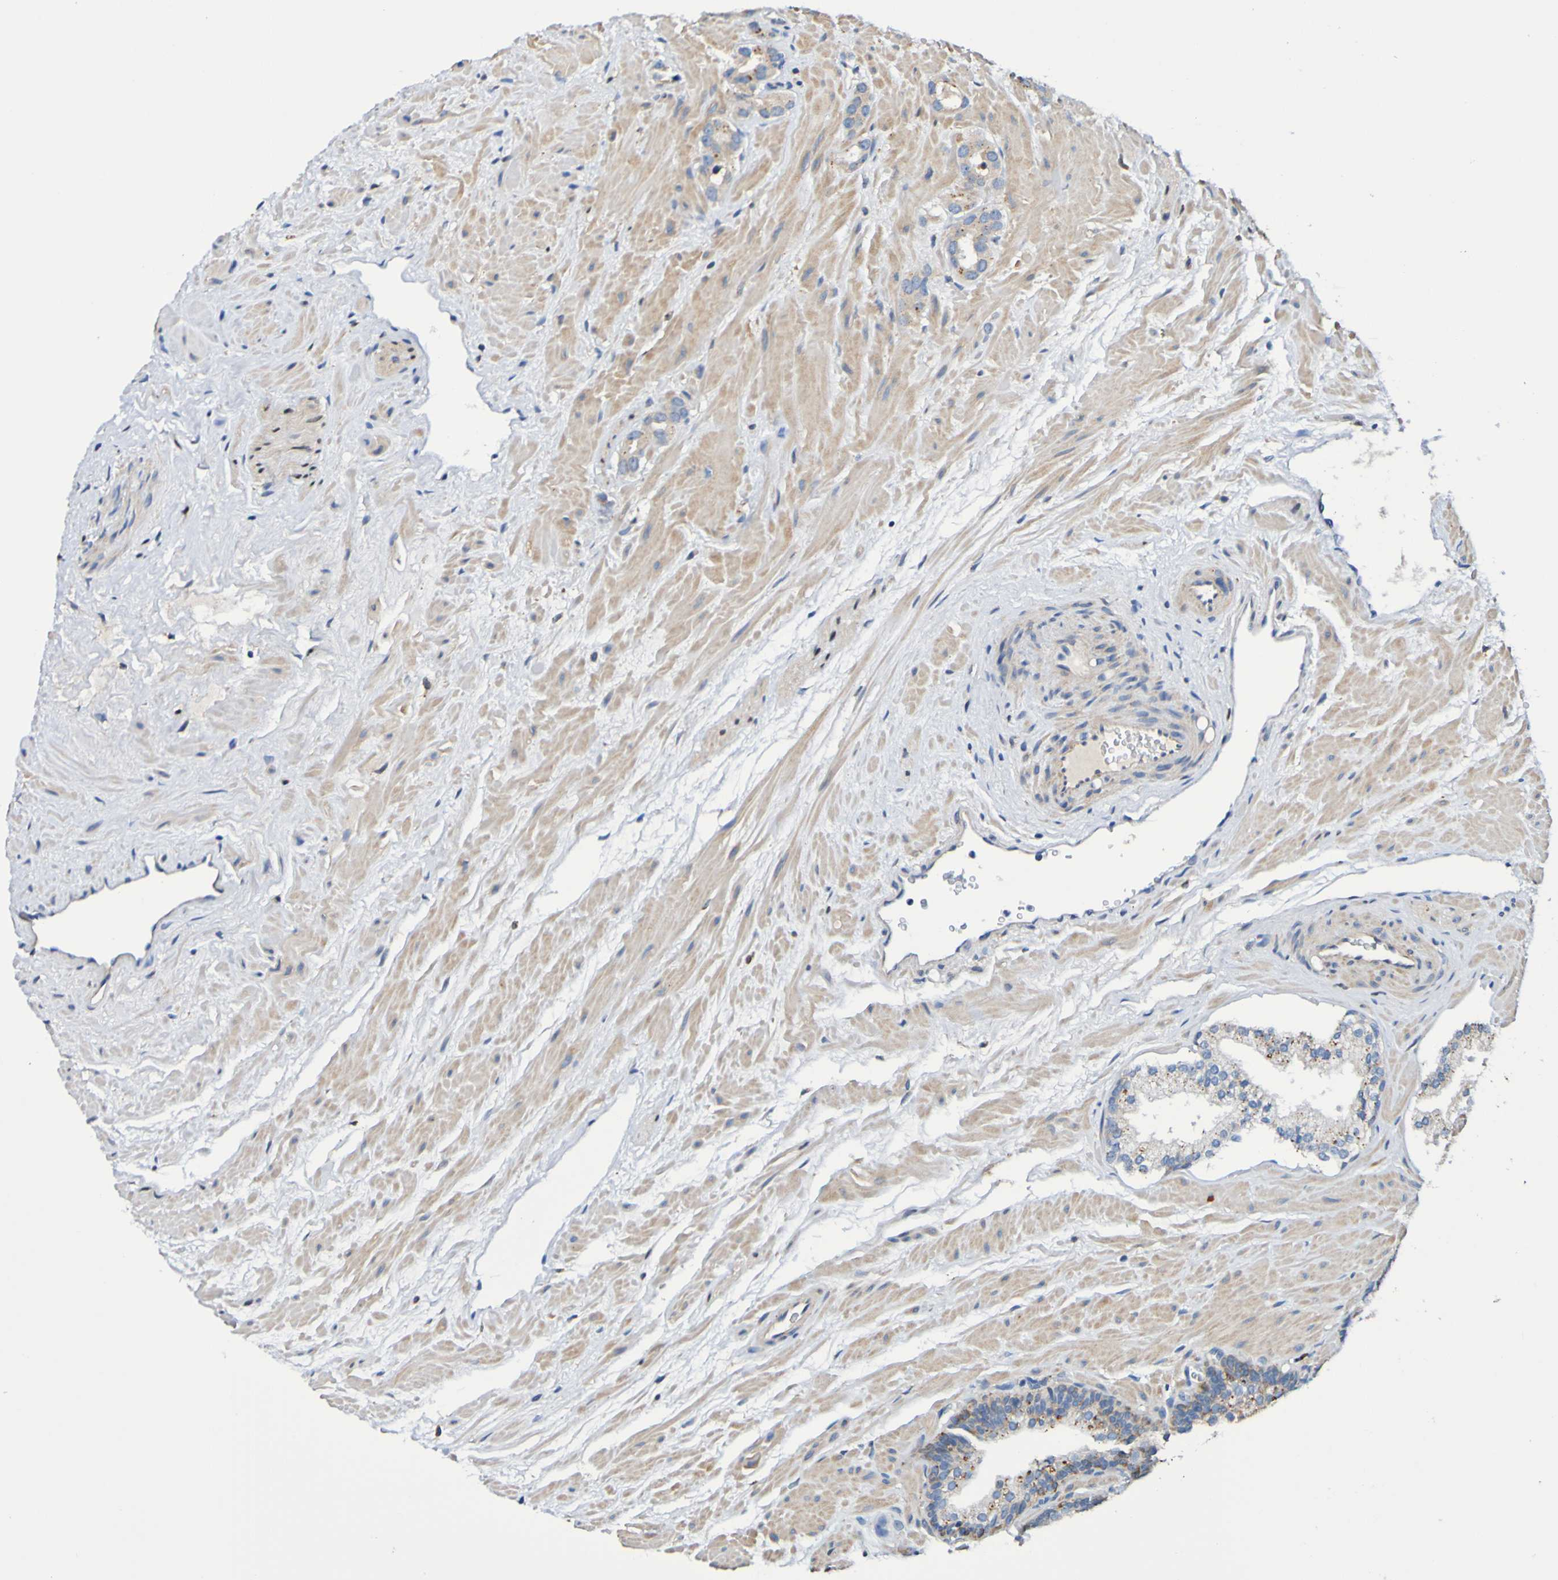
{"staining": {"intensity": "moderate", "quantity": "25%-75%", "location": "cytoplasmic/membranous"}, "tissue": "prostate cancer", "cell_type": "Tumor cells", "image_type": "cancer", "snomed": [{"axis": "morphology", "description": "Adenocarcinoma, High grade"}, {"axis": "topography", "description": "Prostate"}], "caption": "Adenocarcinoma (high-grade) (prostate) stained for a protein reveals moderate cytoplasmic/membranous positivity in tumor cells.", "gene": "METAP2", "patient": {"sex": "male", "age": 64}}